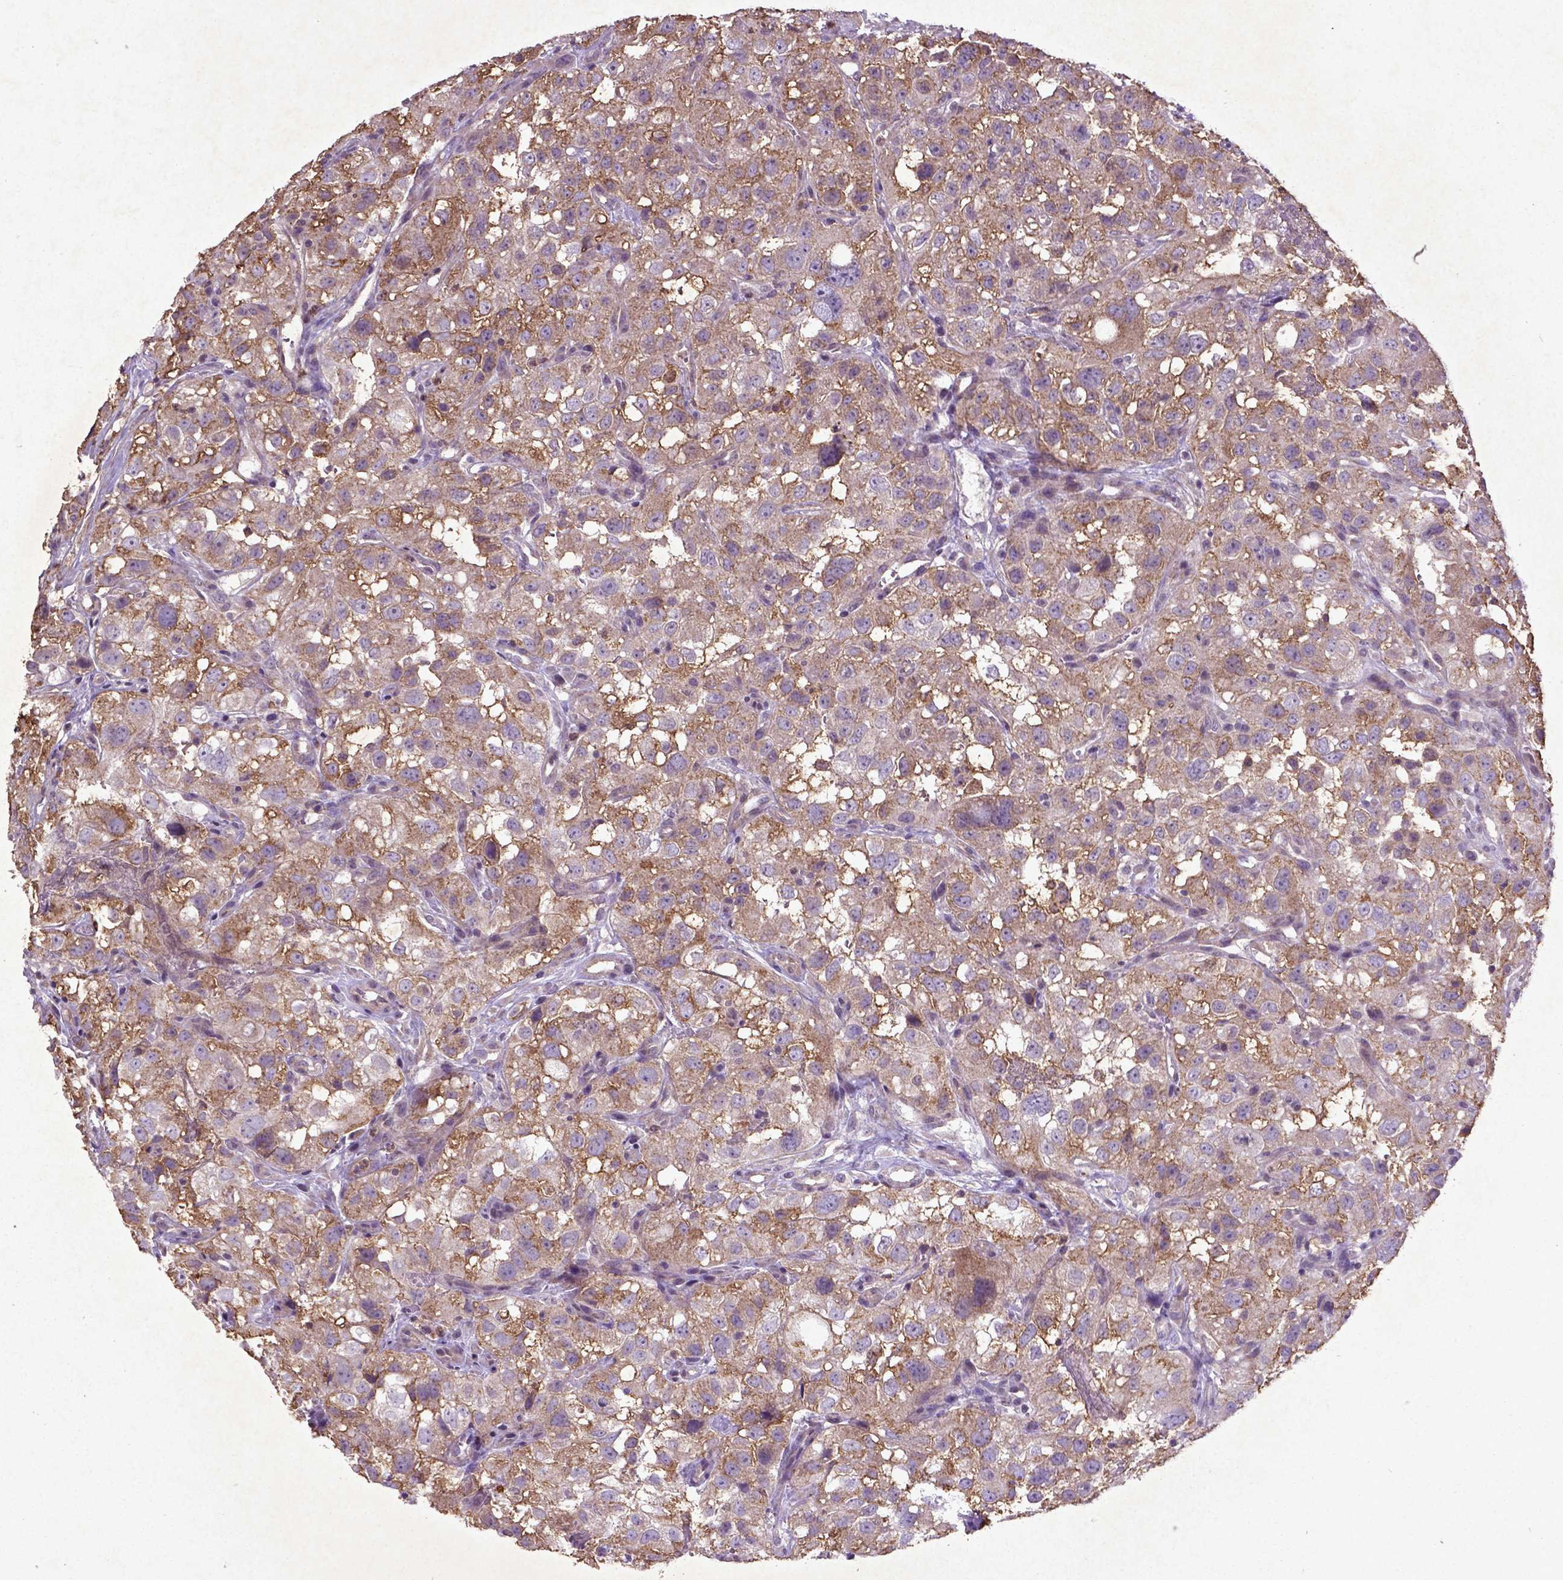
{"staining": {"intensity": "moderate", "quantity": ">75%", "location": "cytoplasmic/membranous"}, "tissue": "renal cancer", "cell_type": "Tumor cells", "image_type": "cancer", "snomed": [{"axis": "morphology", "description": "Adenocarcinoma, NOS"}, {"axis": "topography", "description": "Kidney"}], "caption": "The image displays staining of renal cancer (adenocarcinoma), revealing moderate cytoplasmic/membranous protein expression (brown color) within tumor cells.", "gene": "MTOR", "patient": {"sex": "male", "age": 64}}